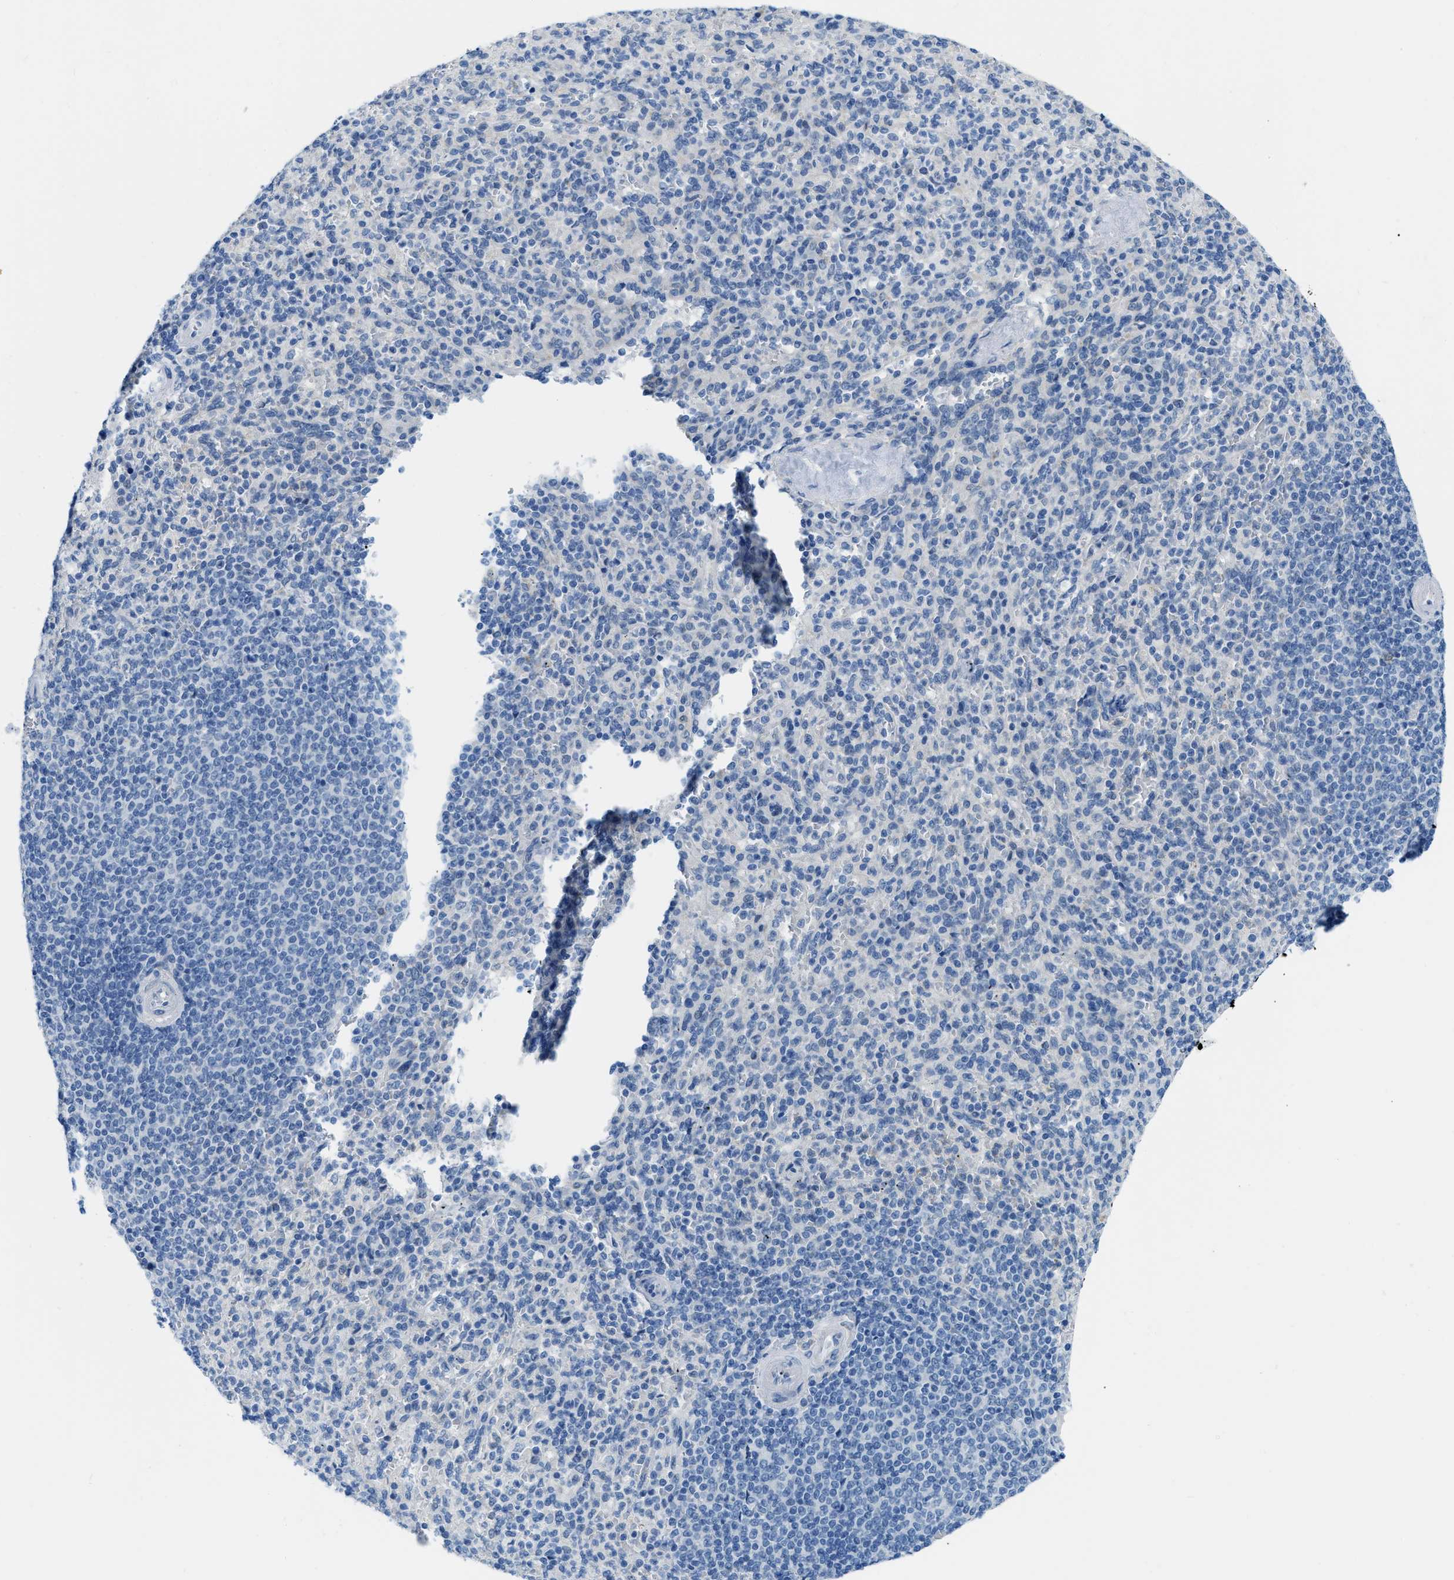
{"staining": {"intensity": "negative", "quantity": "none", "location": "none"}, "tissue": "spleen", "cell_type": "Cells in red pulp", "image_type": "normal", "snomed": [{"axis": "morphology", "description": "Normal tissue, NOS"}, {"axis": "topography", "description": "Spleen"}], "caption": "This histopathology image is of benign spleen stained with immunohistochemistry (IHC) to label a protein in brown with the nuclei are counter-stained blue. There is no staining in cells in red pulp.", "gene": "PHRF1", "patient": {"sex": "male", "age": 36}}